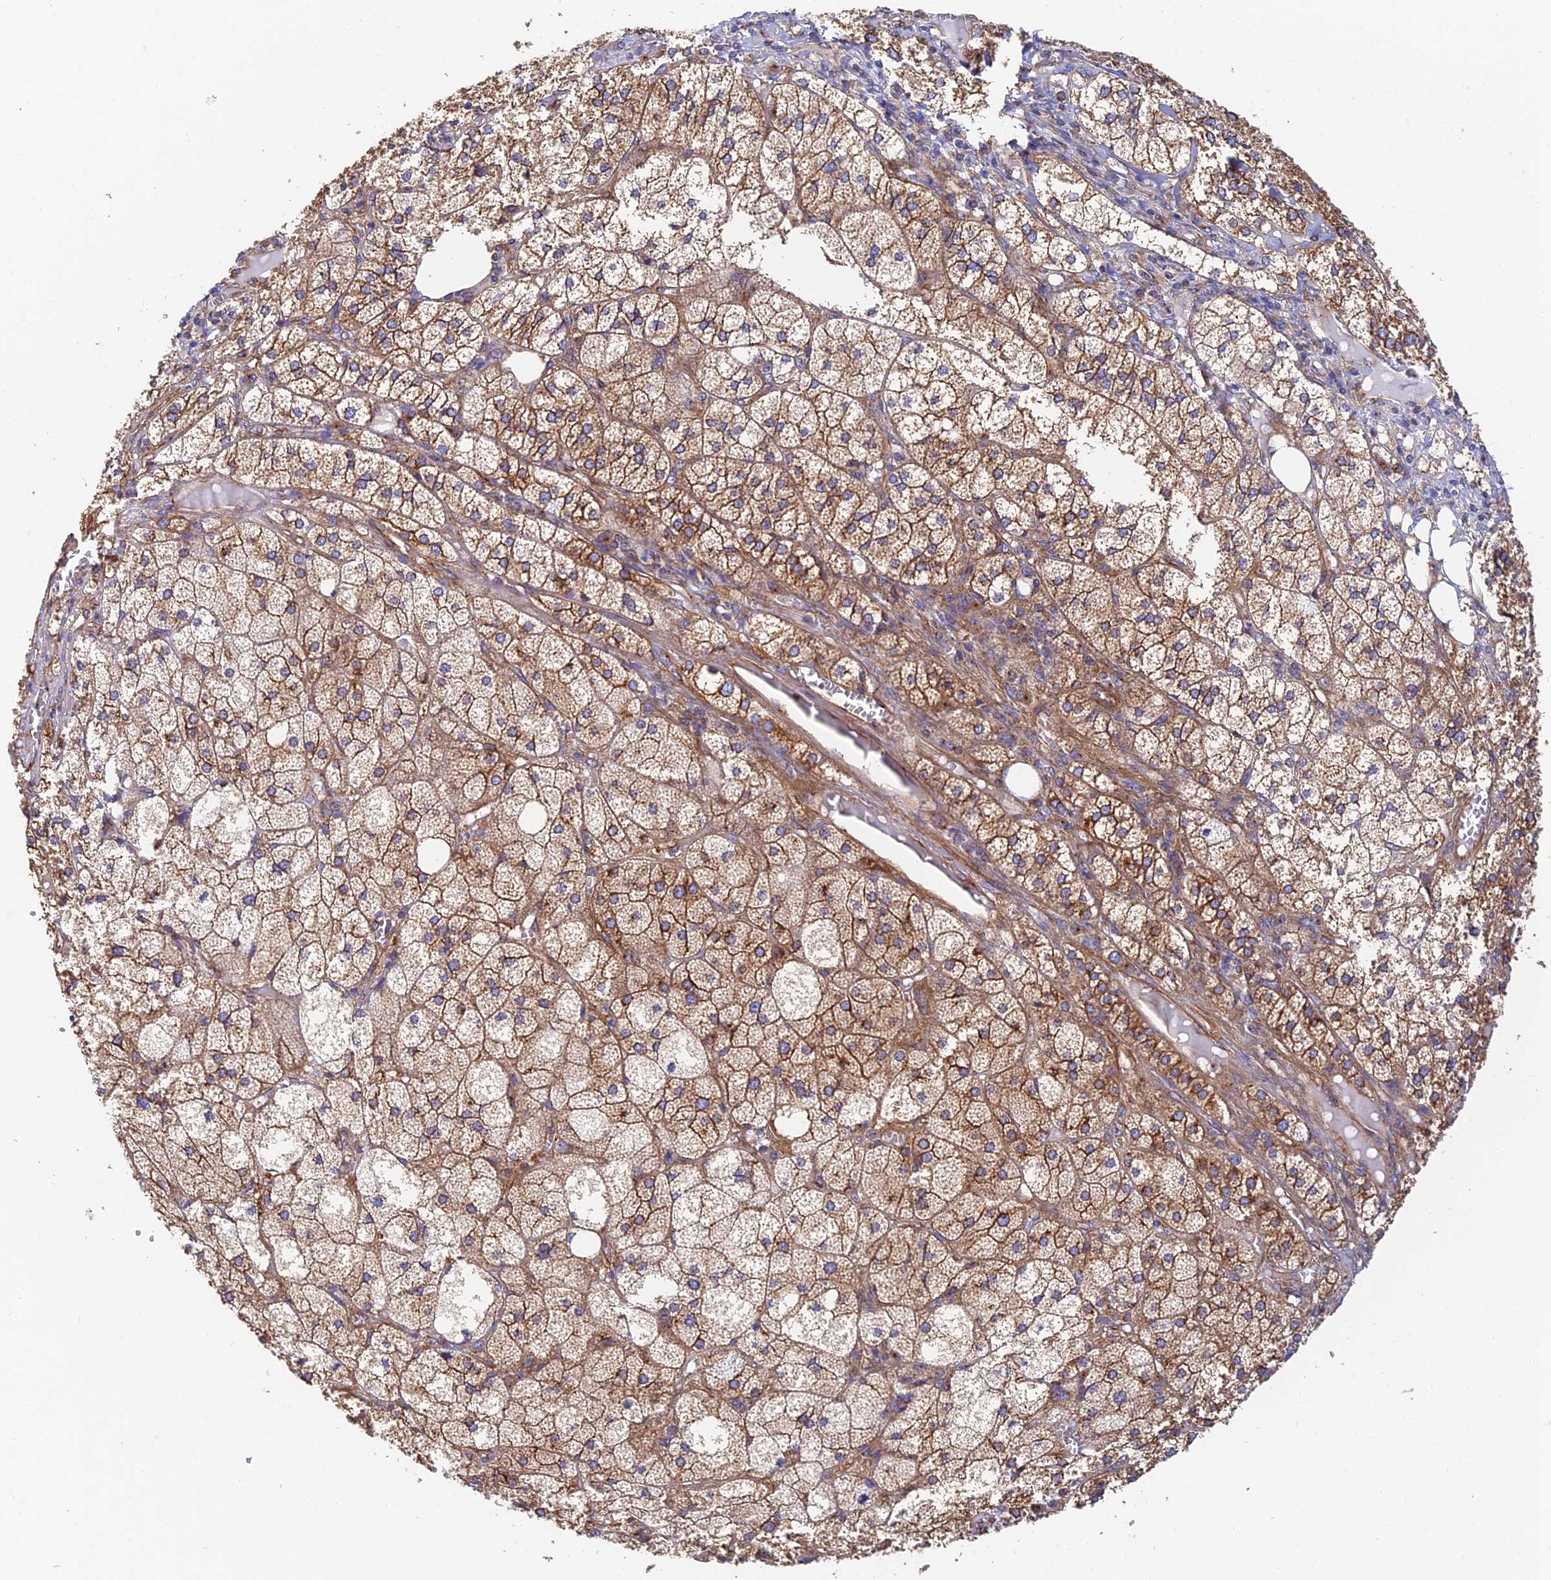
{"staining": {"intensity": "moderate", "quantity": ">75%", "location": "cytoplasmic/membranous"}, "tissue": "adrenal gland", "cell_type": "Glandular cells", "image_type": "normal", "snomed": [{"axis": "morphology", "description": "Normal tissue, NOS"}, {"axis": "topography", "description": "Adrenal gland"}], "caption": "Normal adrenal gland demonstrates moderate cytoplasmic/membranous positivity in about >75% of glandular cells, visualized by immunohistochemistry.", "gene": "DCTN2", "patient": {"sex": "female", "age": 61}}